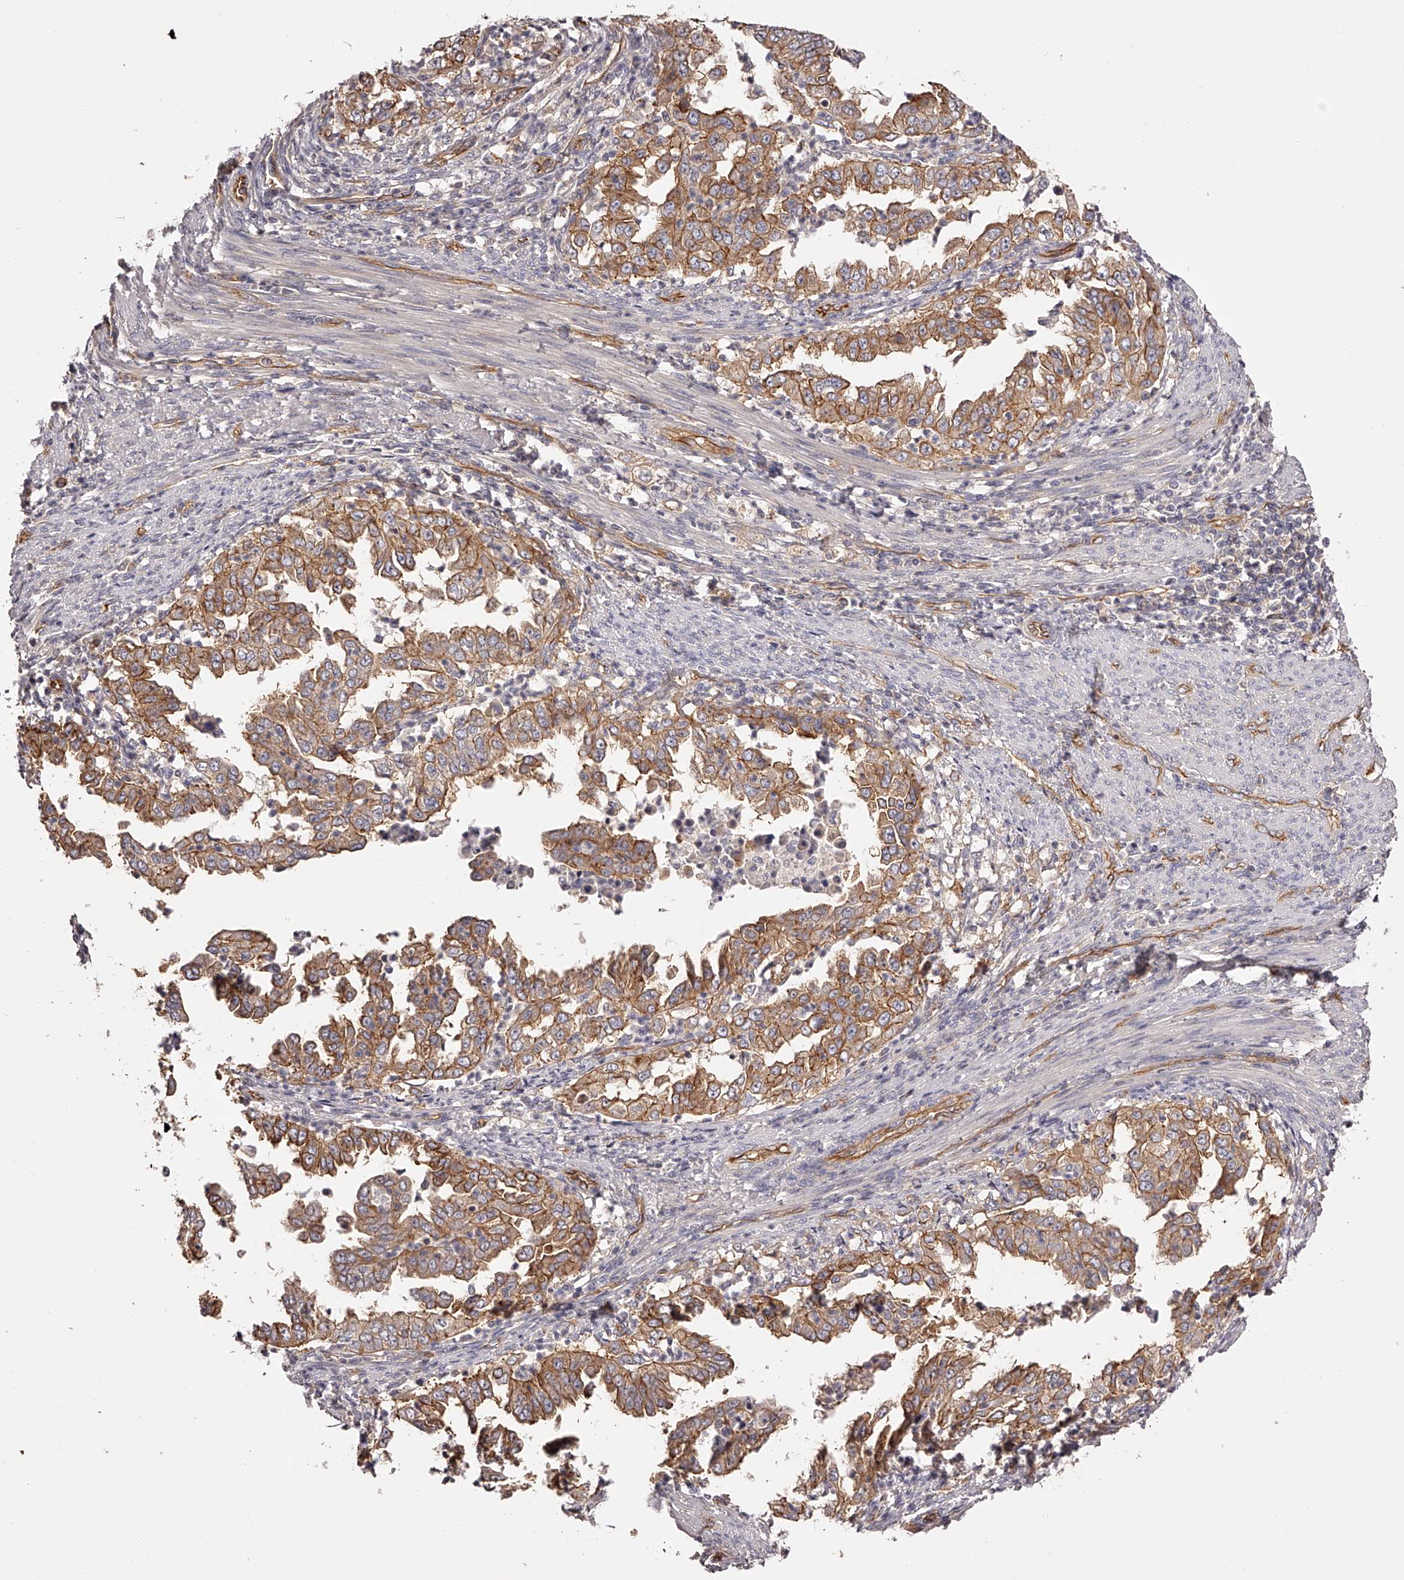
{"staining": {"intensity": "moderate", "quantity": ">75%", "location": "cytoplasmic/membranous"}, "tissue": "endometrial cancer", "cell_type": "Tumor cells", "image_type": "cancer", "snomed": [{"axis": "morphology", "description": "Adenocarcinoma, NOS"}, {"axis": "topography", "description": "Endometrium"}], "caption": "A brown stain shows moderate cytoplasmic/membranous expression of a protein in human endometrial cancer tumor cells.", "gene": "LTV1", "patient": {"sex": "female", "age": 85}}